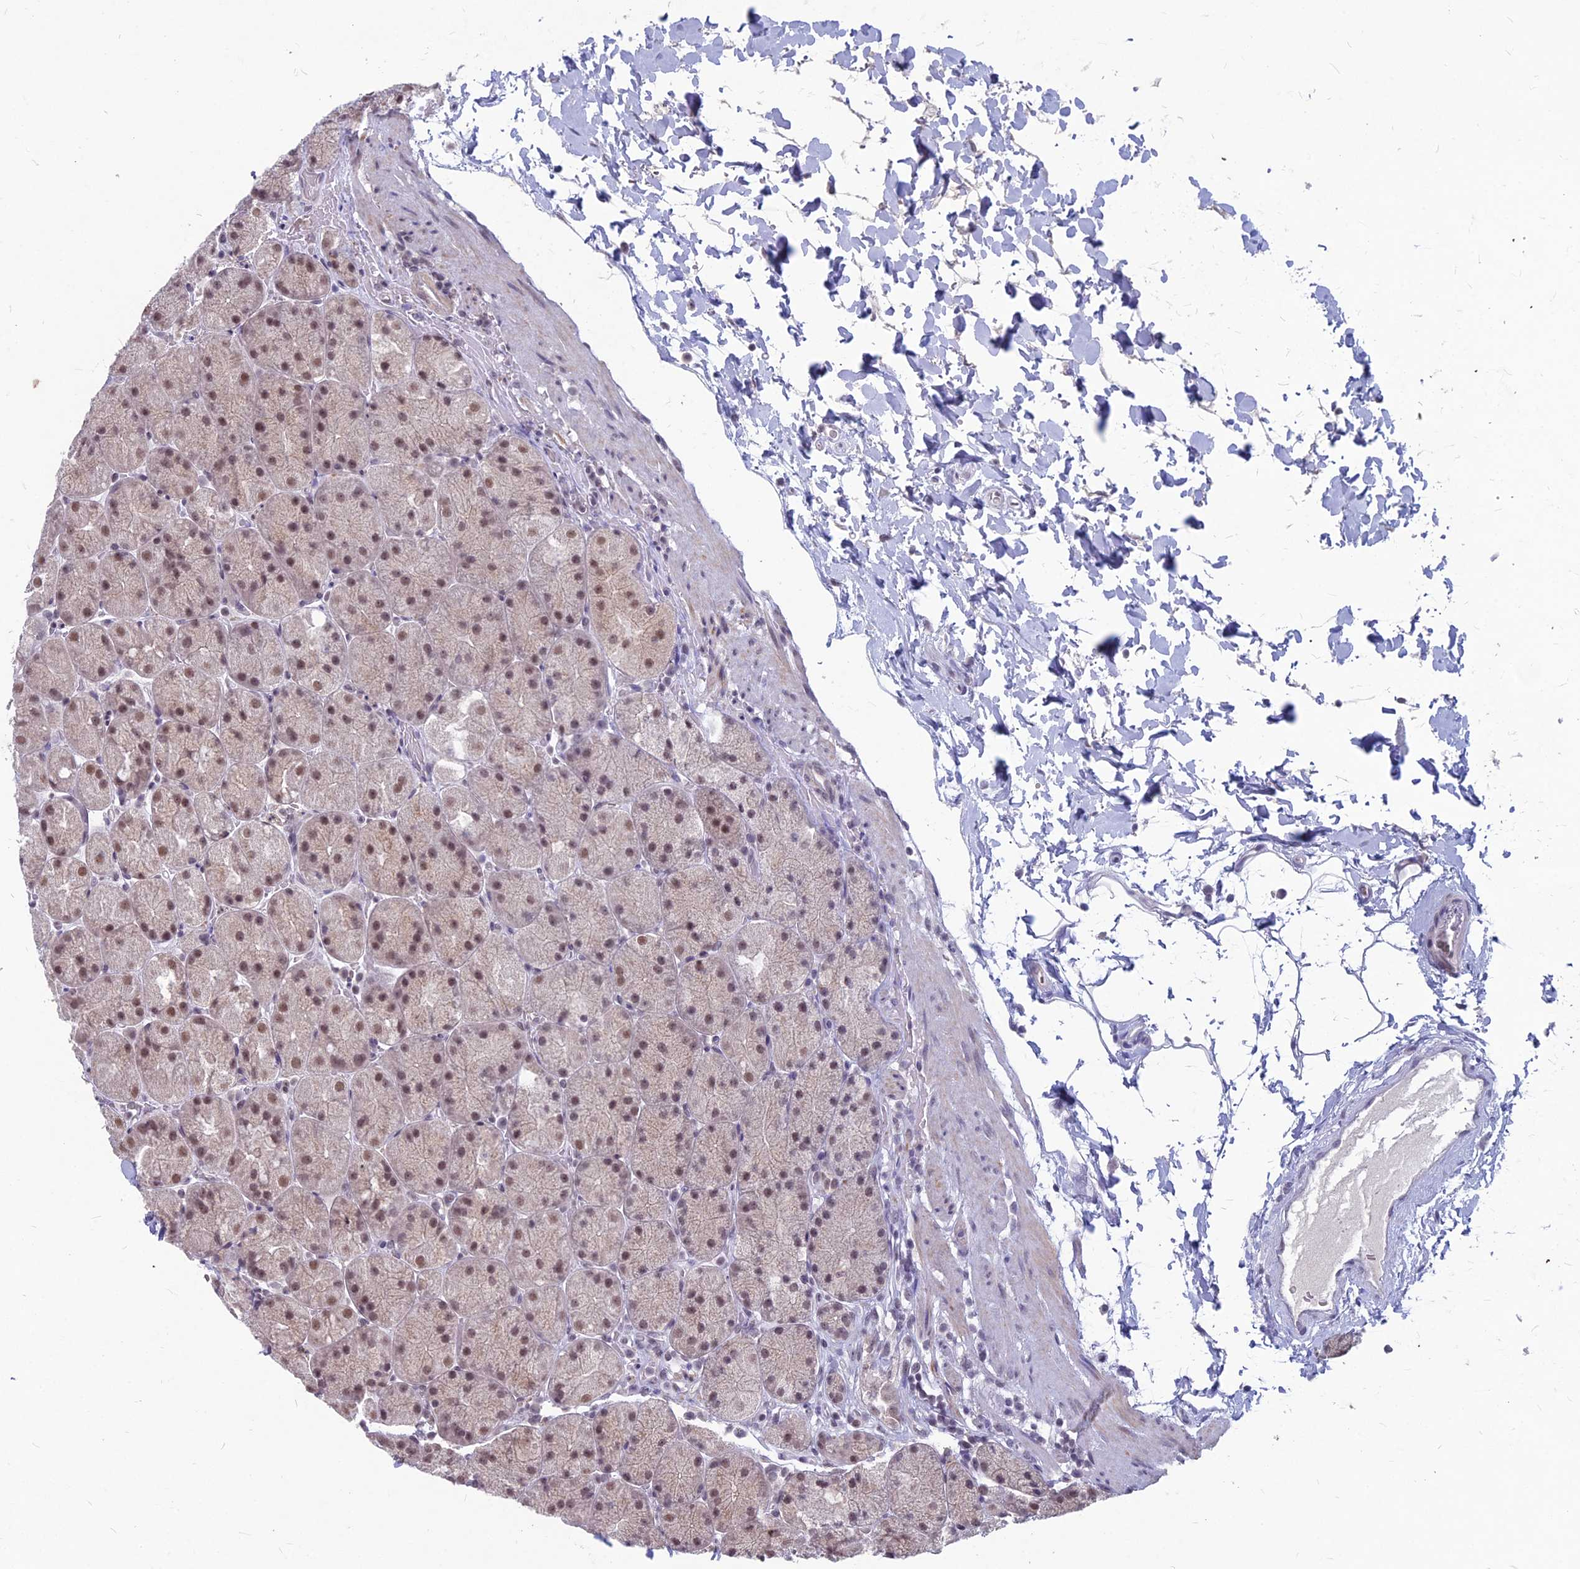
{"staining": {"intensity": "moderate", "quantity": ">75%", "location": "nuclear"}, "tissue": "stomach", "cell_type": "Glandular cells", "image_type": "normal", "snomed": [{"axis": "morphology", "description": "Normal tissue, NOS"}, {"axis": "topography", "description": "Stomach, upper"}, {"axis": "topography", "description": "Stomach, lower"}], "caption": "High-power microscopy captured an immunohistochemistry photomicrograph of benign stomach, revealing moderate nuclear expression in about >75% of glandular cells. (IHC, brightfield microscopy, high magnification).", "gene": "KAT7", "patient": {"sex": "male", "age": 67}}